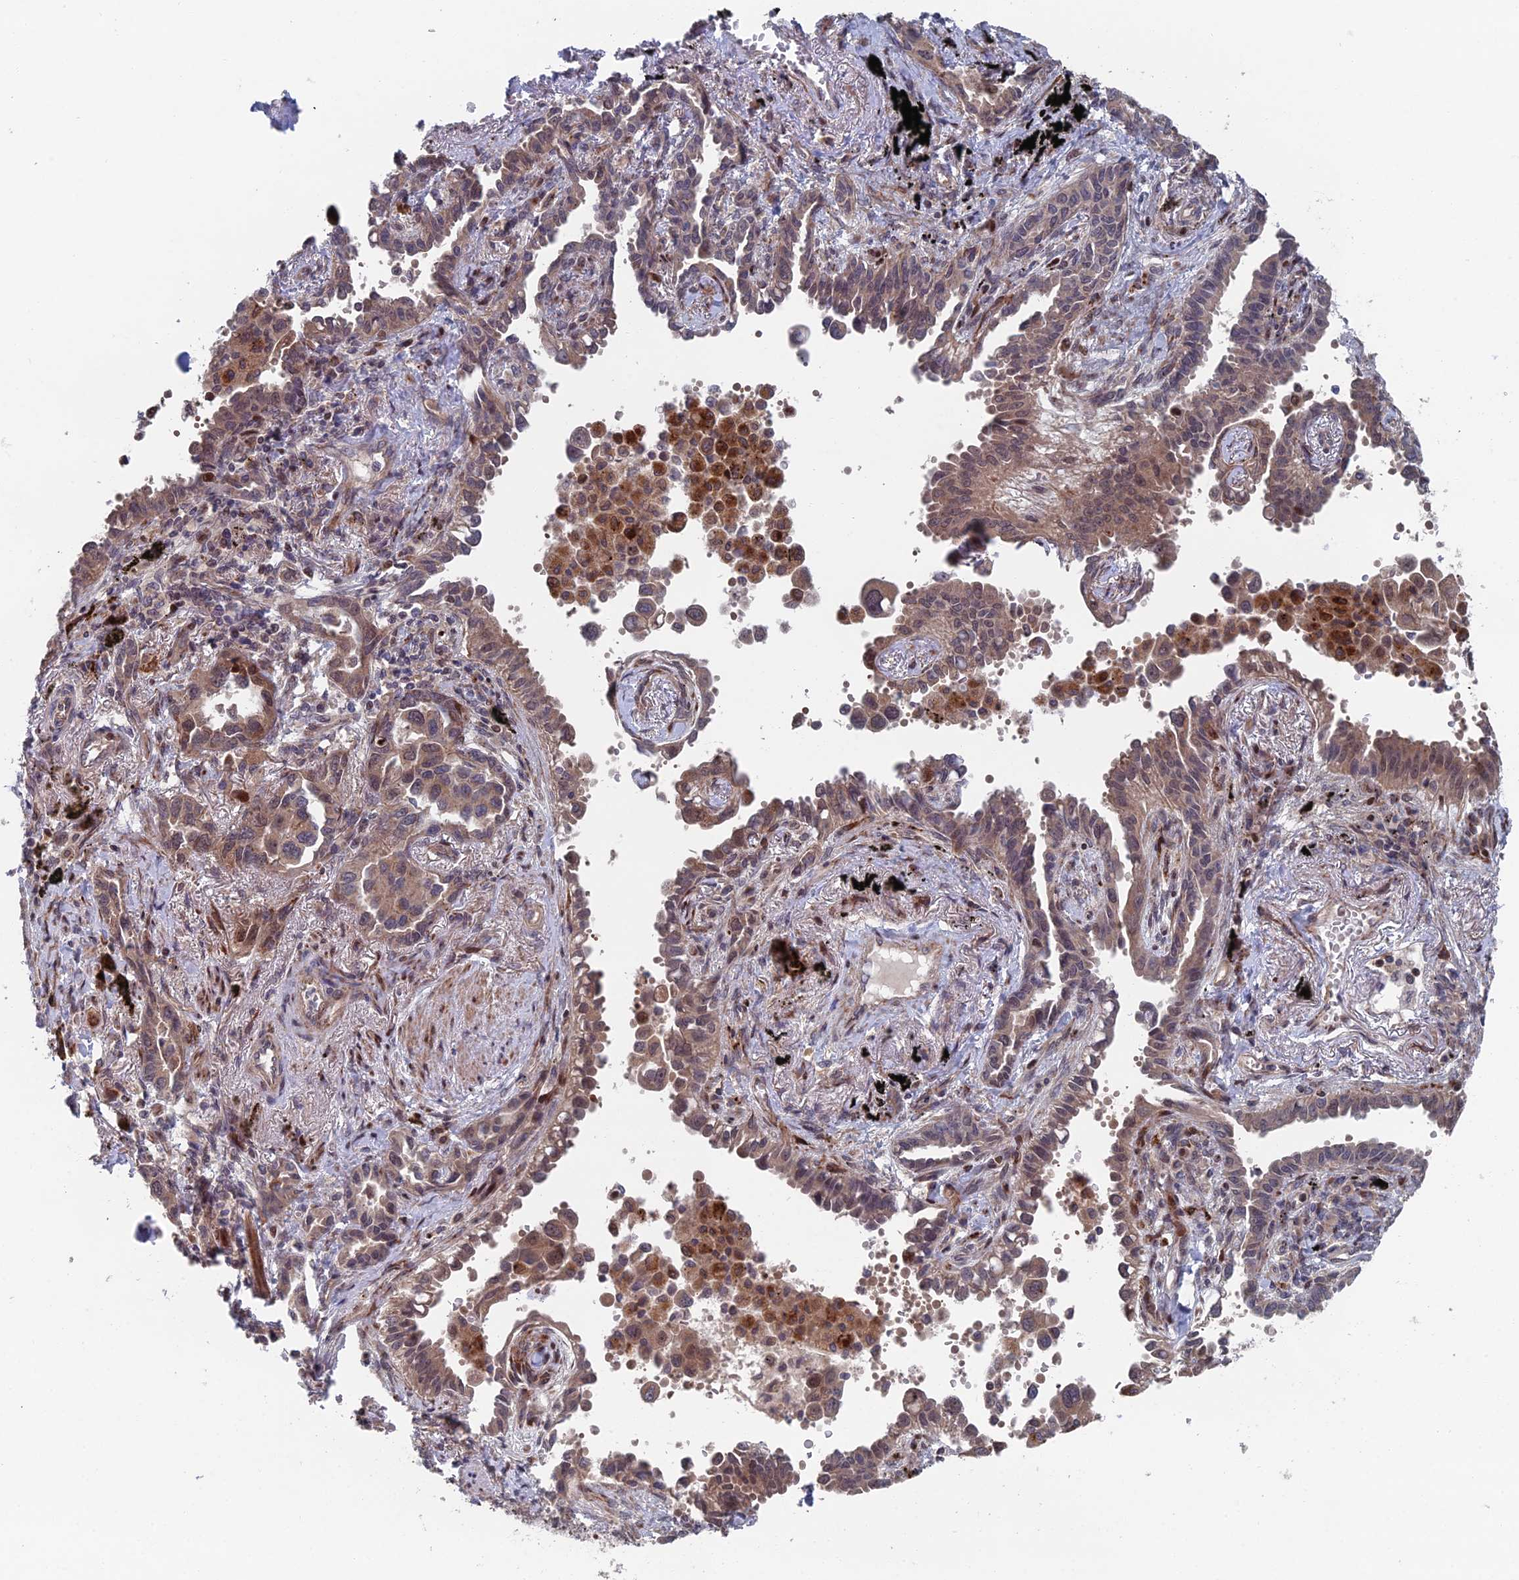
{"staining": {"intensity": "moderate", "quantity": "25%-75%", "location": "cytoplasmic/membranous"}, "tissue": "lung cancer", "cell_type": "Tumor cells", "image_type": "cancer", "snomed": [{"axis": "morphology", "description": "Adenocarcinoma, NOS"}, {"axis": "topography", "description": "Lung"}], "caption": "This histopathology image shows immunohistochemistry staining of lung adenocarcinoma, with medium moderate cytoplasmic/membranous expression in approximately 25%-75% of tumor cells.", "gene": "GTF2IRD1", "patient": {"sex": "male", "age": 67}}